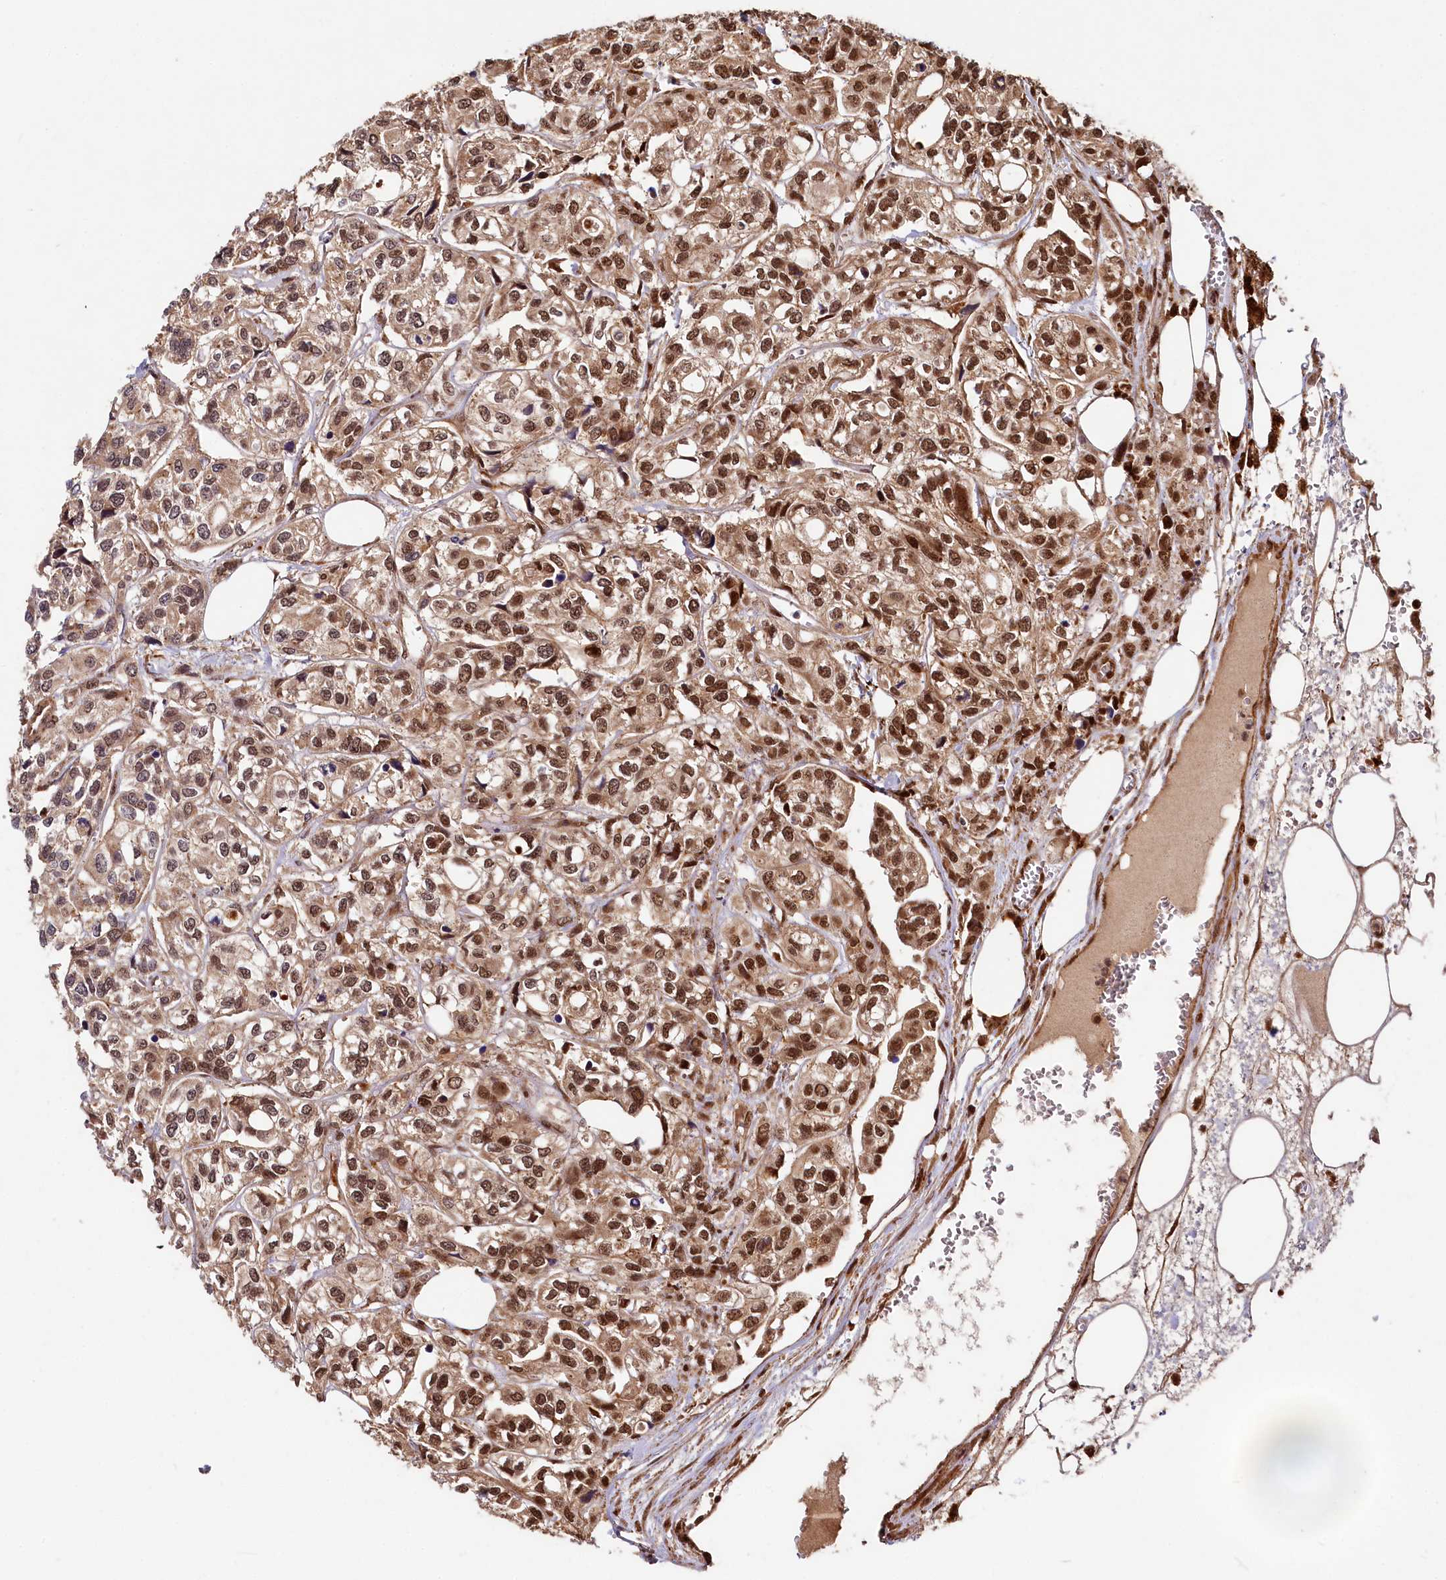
{"staining": {"intensity": "moderate", "quantity": ">75%", "location": "cytoplasmic/membranous,nuclear"}, "tissue": "urothelial cancer", "cell_type": "Tumor cells", "image_type": "cancer", "snomed": [{"axis": "morphology", "description": "Urothelial carcinoma, High grade"}, {"axis": "topography", "description": "Urinary bladder"}], "caption": "Urothelial cancer stained with DAB immunohistochemistry (IHC) shows medium levels of moderate cytoplasmic/membranous and nuclear expression in about >75% of tumor cells.", "gene": "TRIM23", "patient": {"sex": "male", "age": 67}}